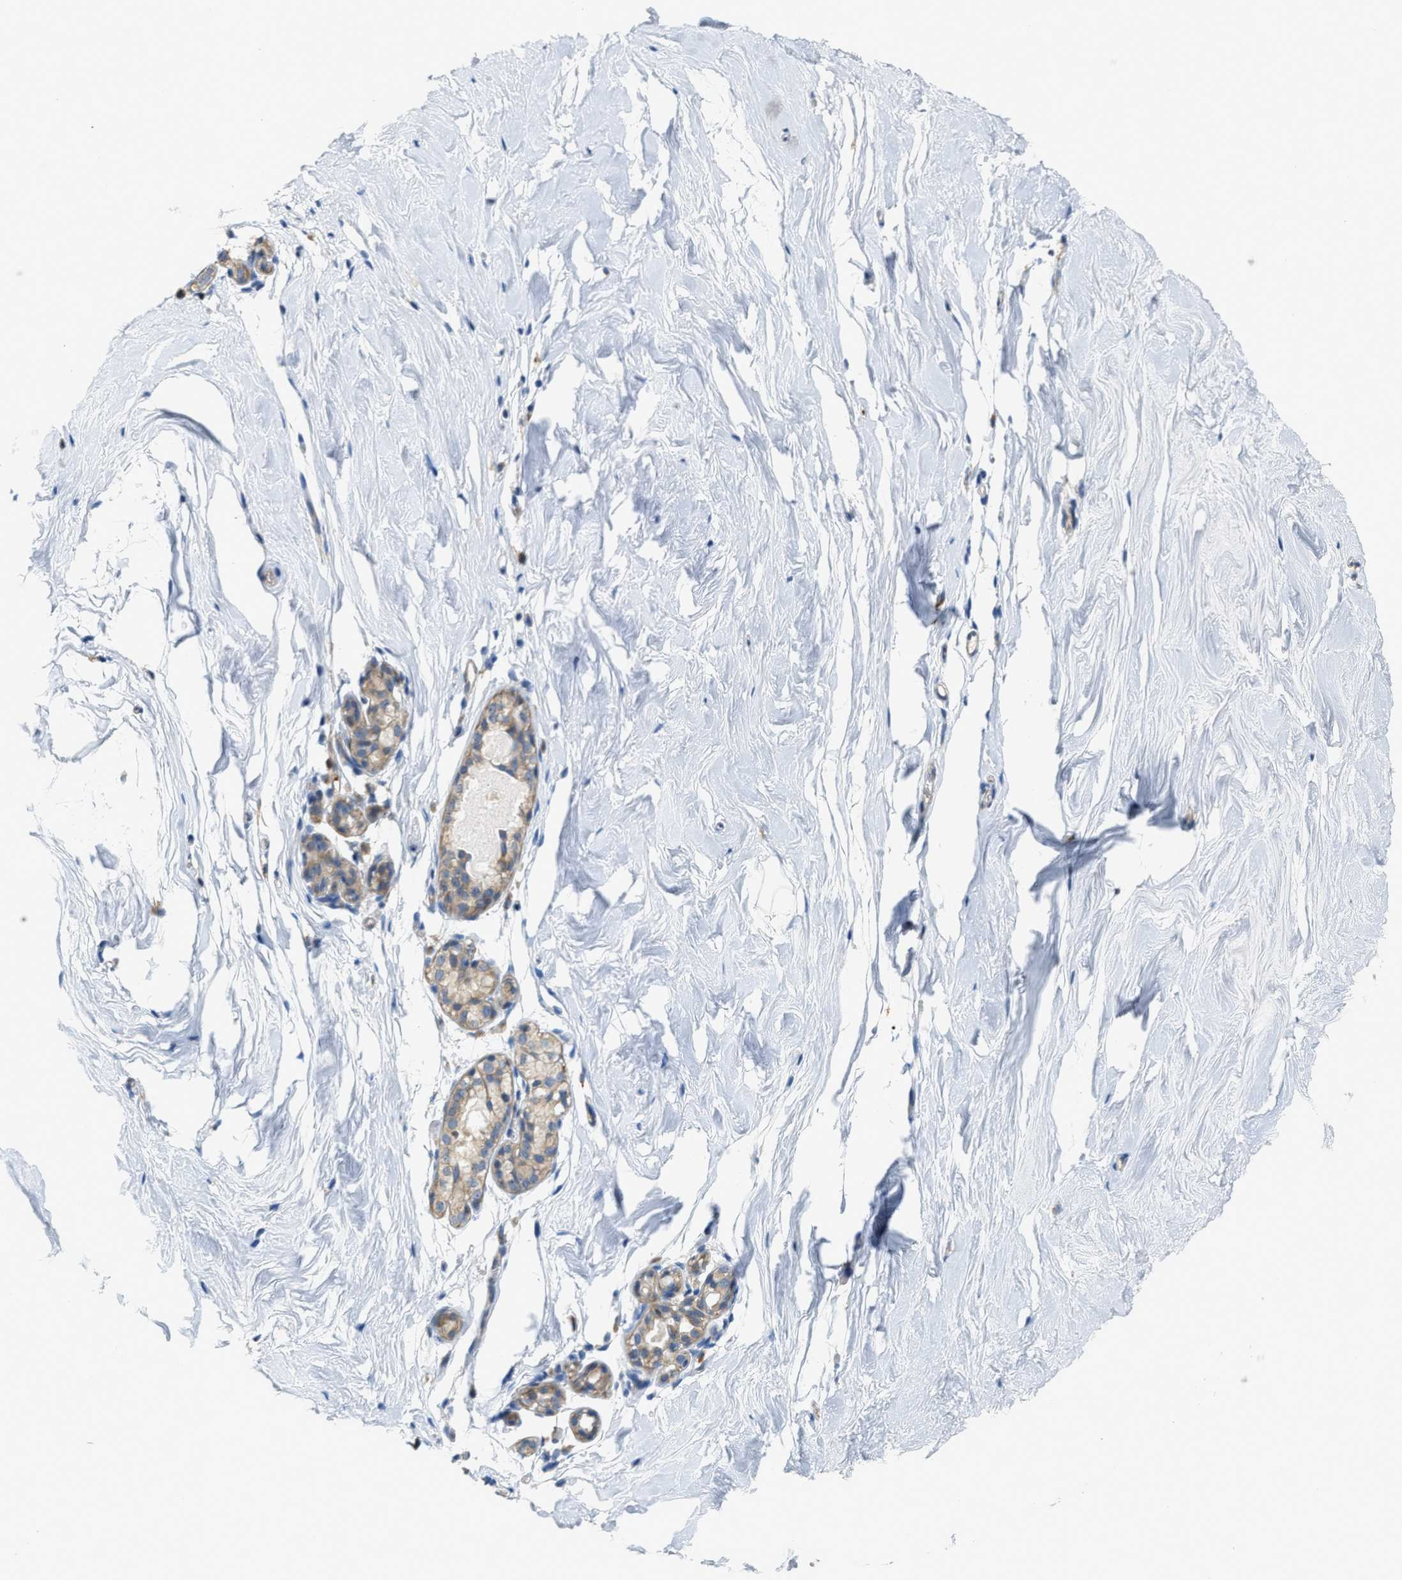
{"staining": {"intensity": "negative", "quantity": "none", "location": "none"}, "tissue": "breast", "cell_type": "Adipocytes", "image_type": "normal", "snomed": [{"axis": "morphology", "description": "Normal tissue, NOS"}, {"axis": "topography", "description": "Breast"}], "caption": "Immunohistochemistry photomicrograph of normal breast: breast stained with DAB (3,3'-diaminobenzidine) displays no significant protein positivity in adipocytes. Nuclei are stained in blue.", "gene": "KLHDC10", "patient": {"sex": "female", "age": 62}}